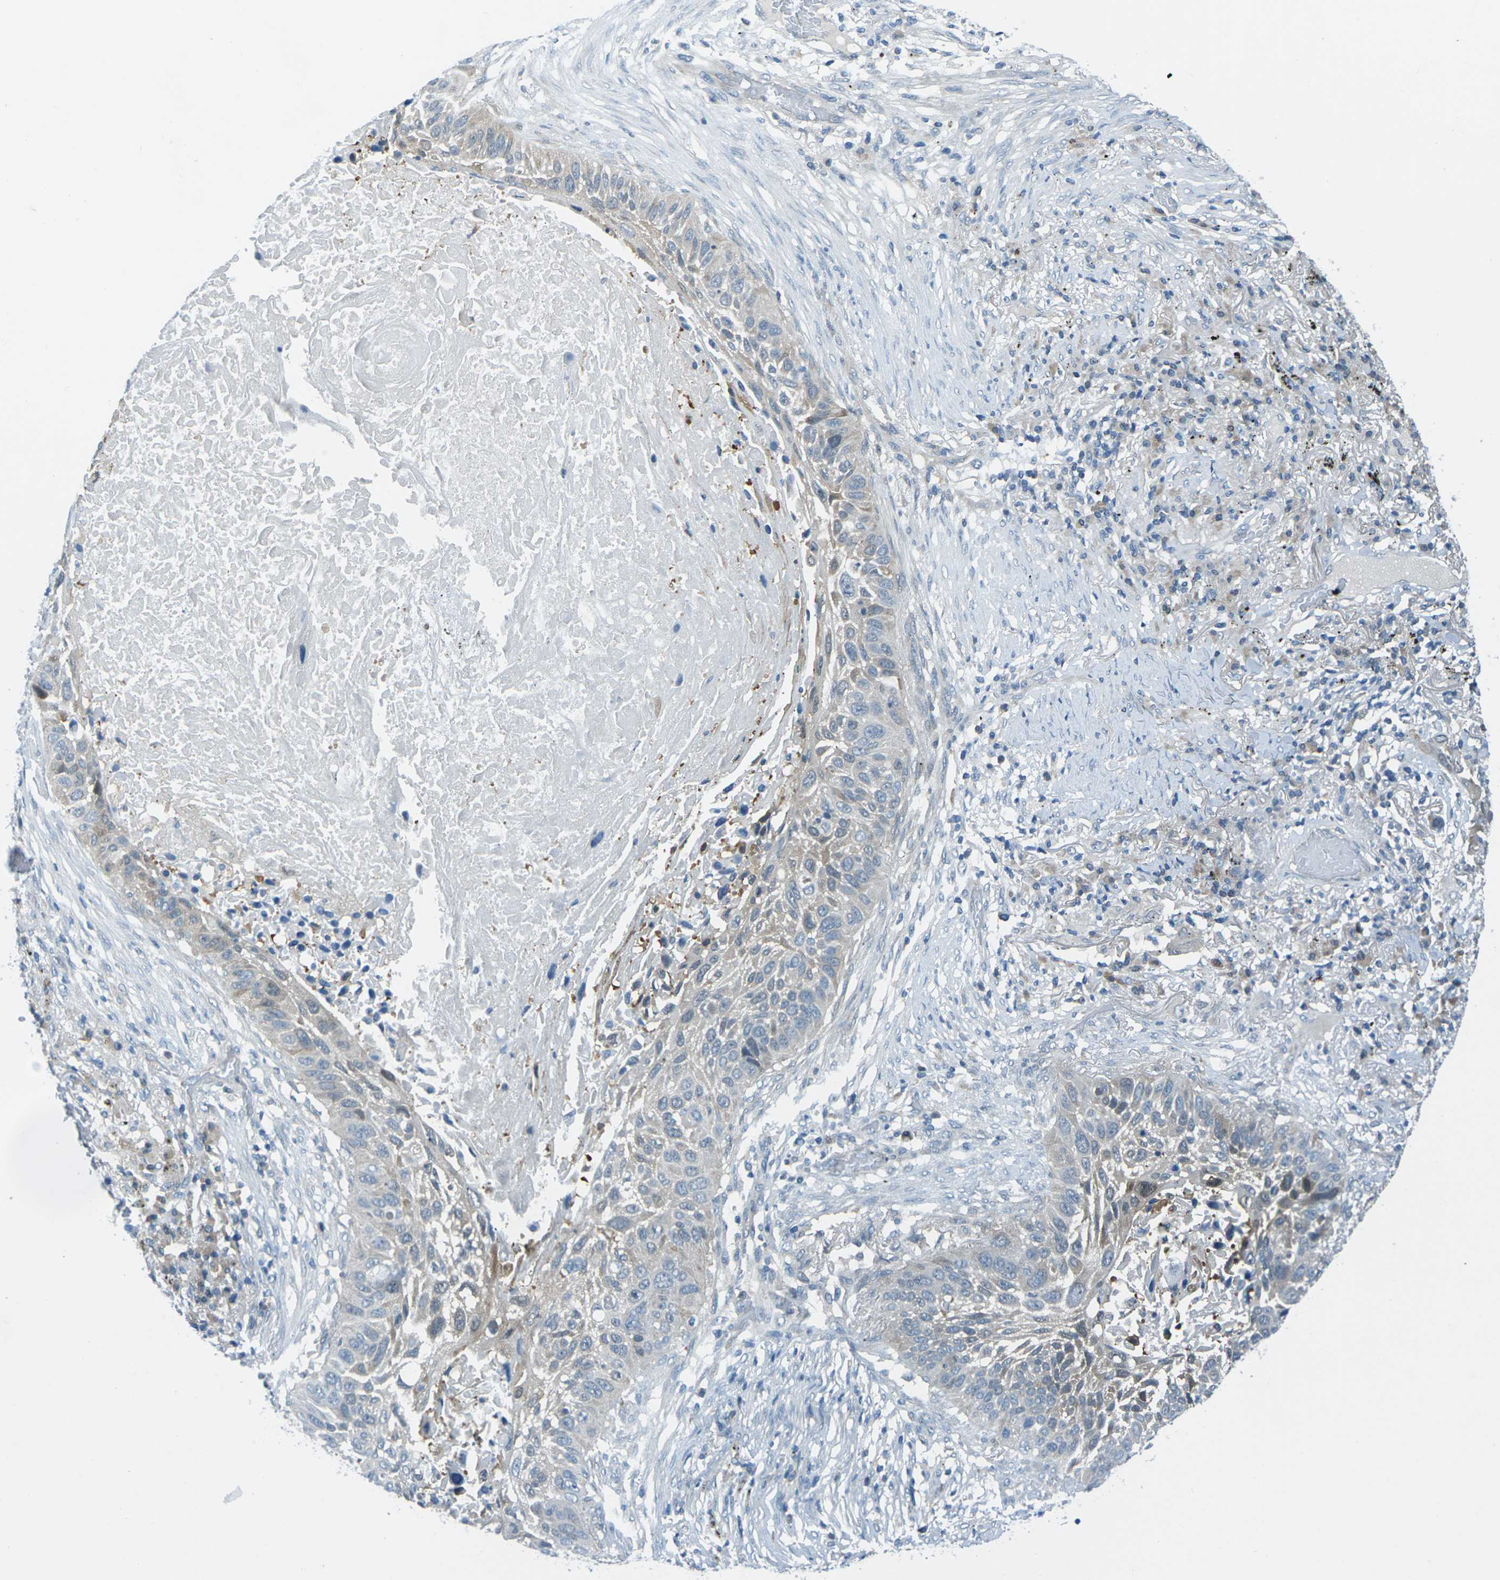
{"staining": {"intensity": "weak", "quantity": "25%-75%", "location": "cytoplasmic/membranous"}, "tissue": "lung cancer", "cell_type": "Tumor cells", "image_type": "cancer", "snomed": [{"axis": "morphology", "description": "Squamous cell carcinoma, NOS"}, {"axis": "topography", "description": "Lung"}], "caption": "Human lung squamous cell carcinoma stained with a brown dye demonstrates weak cytoplasmic/membranous positive positivity in approximately 25%-75% of tumor cells.", "gene": "NANOS2", "patient": {"sex": "male", "age": 57}}